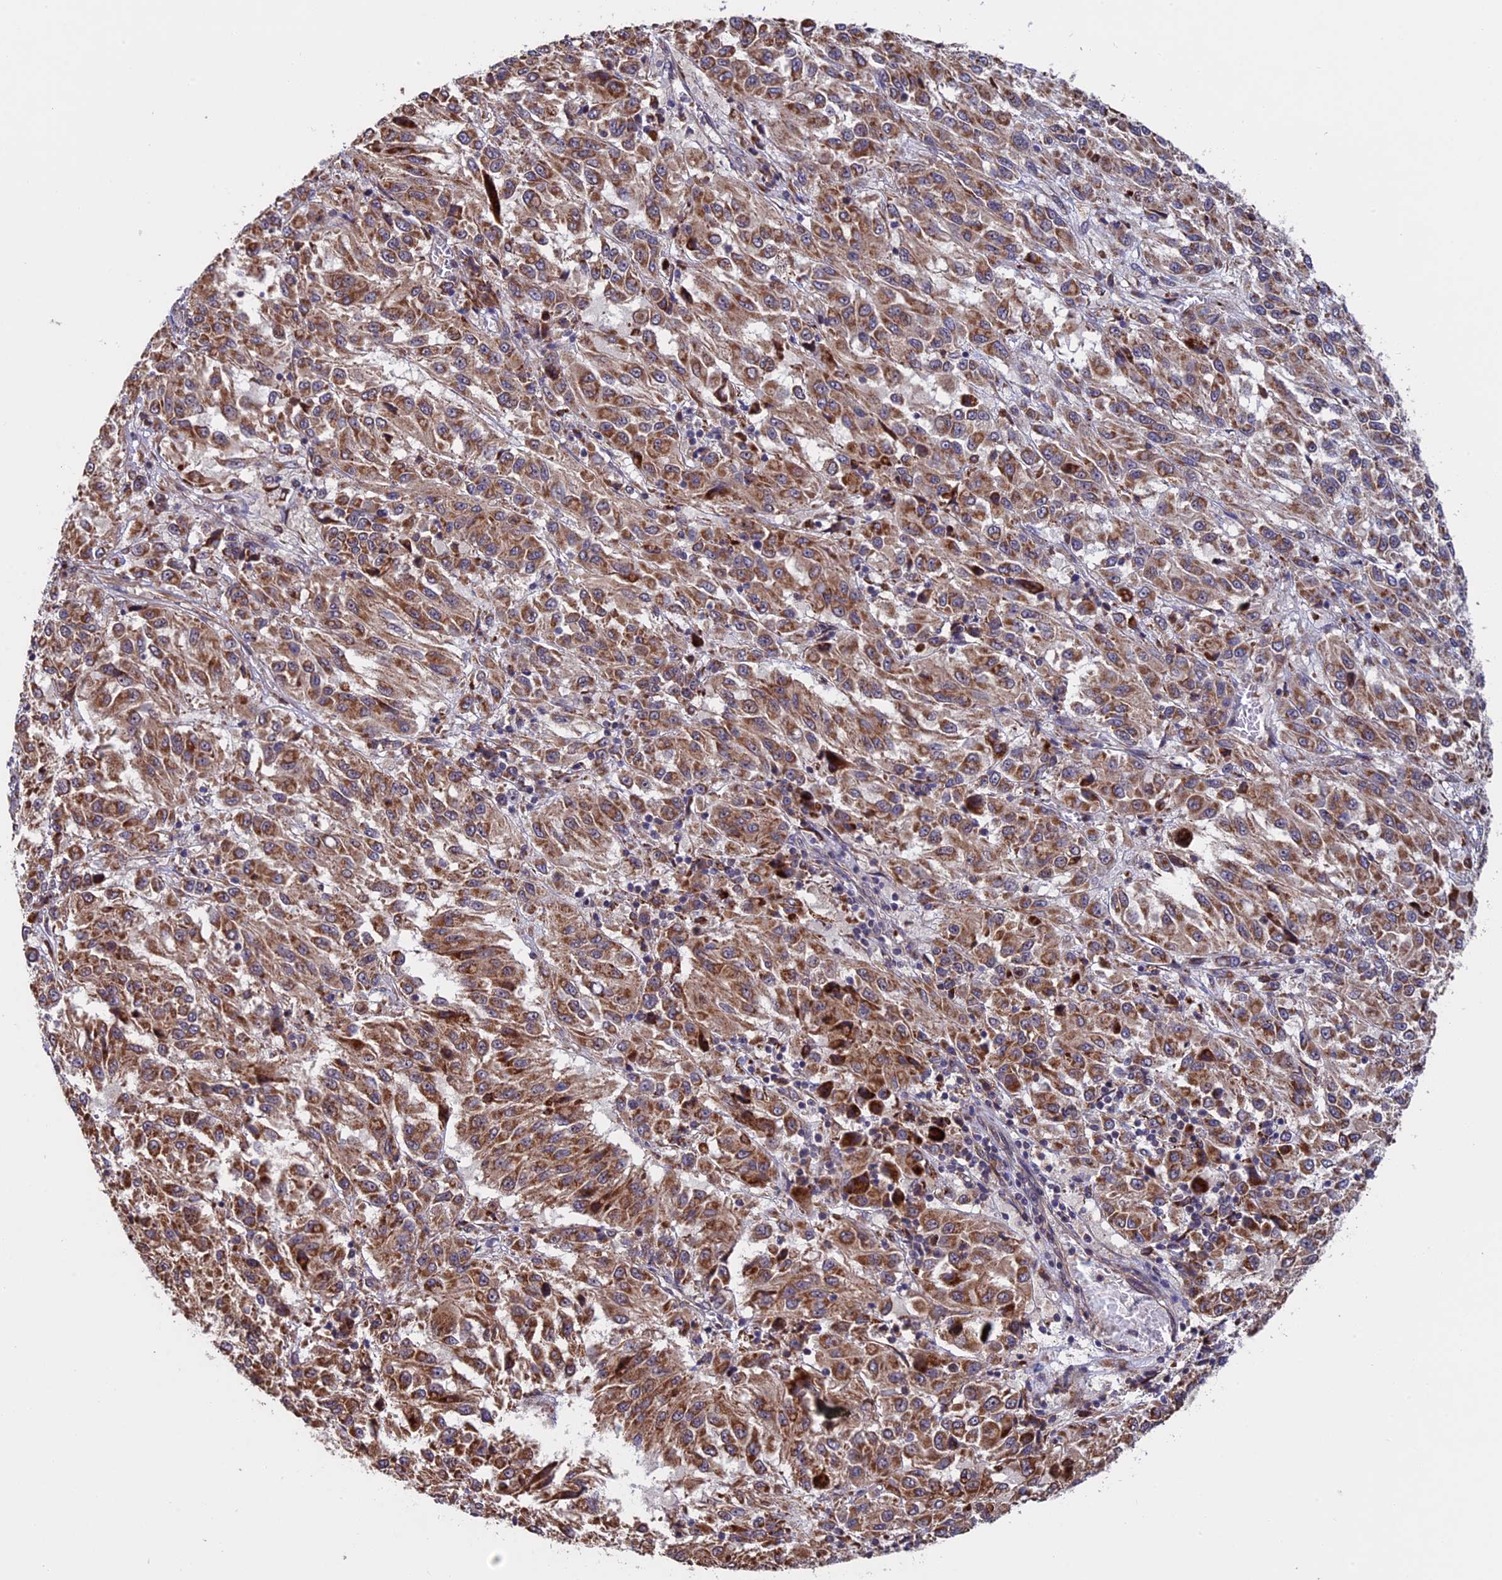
{"staining": {"intensity": "moderate", "quantity": ">75%", "location": "cytoplasmic/membranous"}, "tissue": "melanoma", "cell_type": "Tumor cells", "image_type": "cancer", "snomed": [{"axis": "morphology", "description": "Malignant melanoma, Metastatic site"}, {"axis": "topography", "description": "Lung"}], "caption": "An IHC photomicrograph of tumor tissue is shown. Protein staining in brown shows moderate cytoplasmic/membranous positivity in malignant melanoma (metastatic site) within tumor cells.", "gene": "RNF17", "patient": {"sex": "male", "age": 64}}